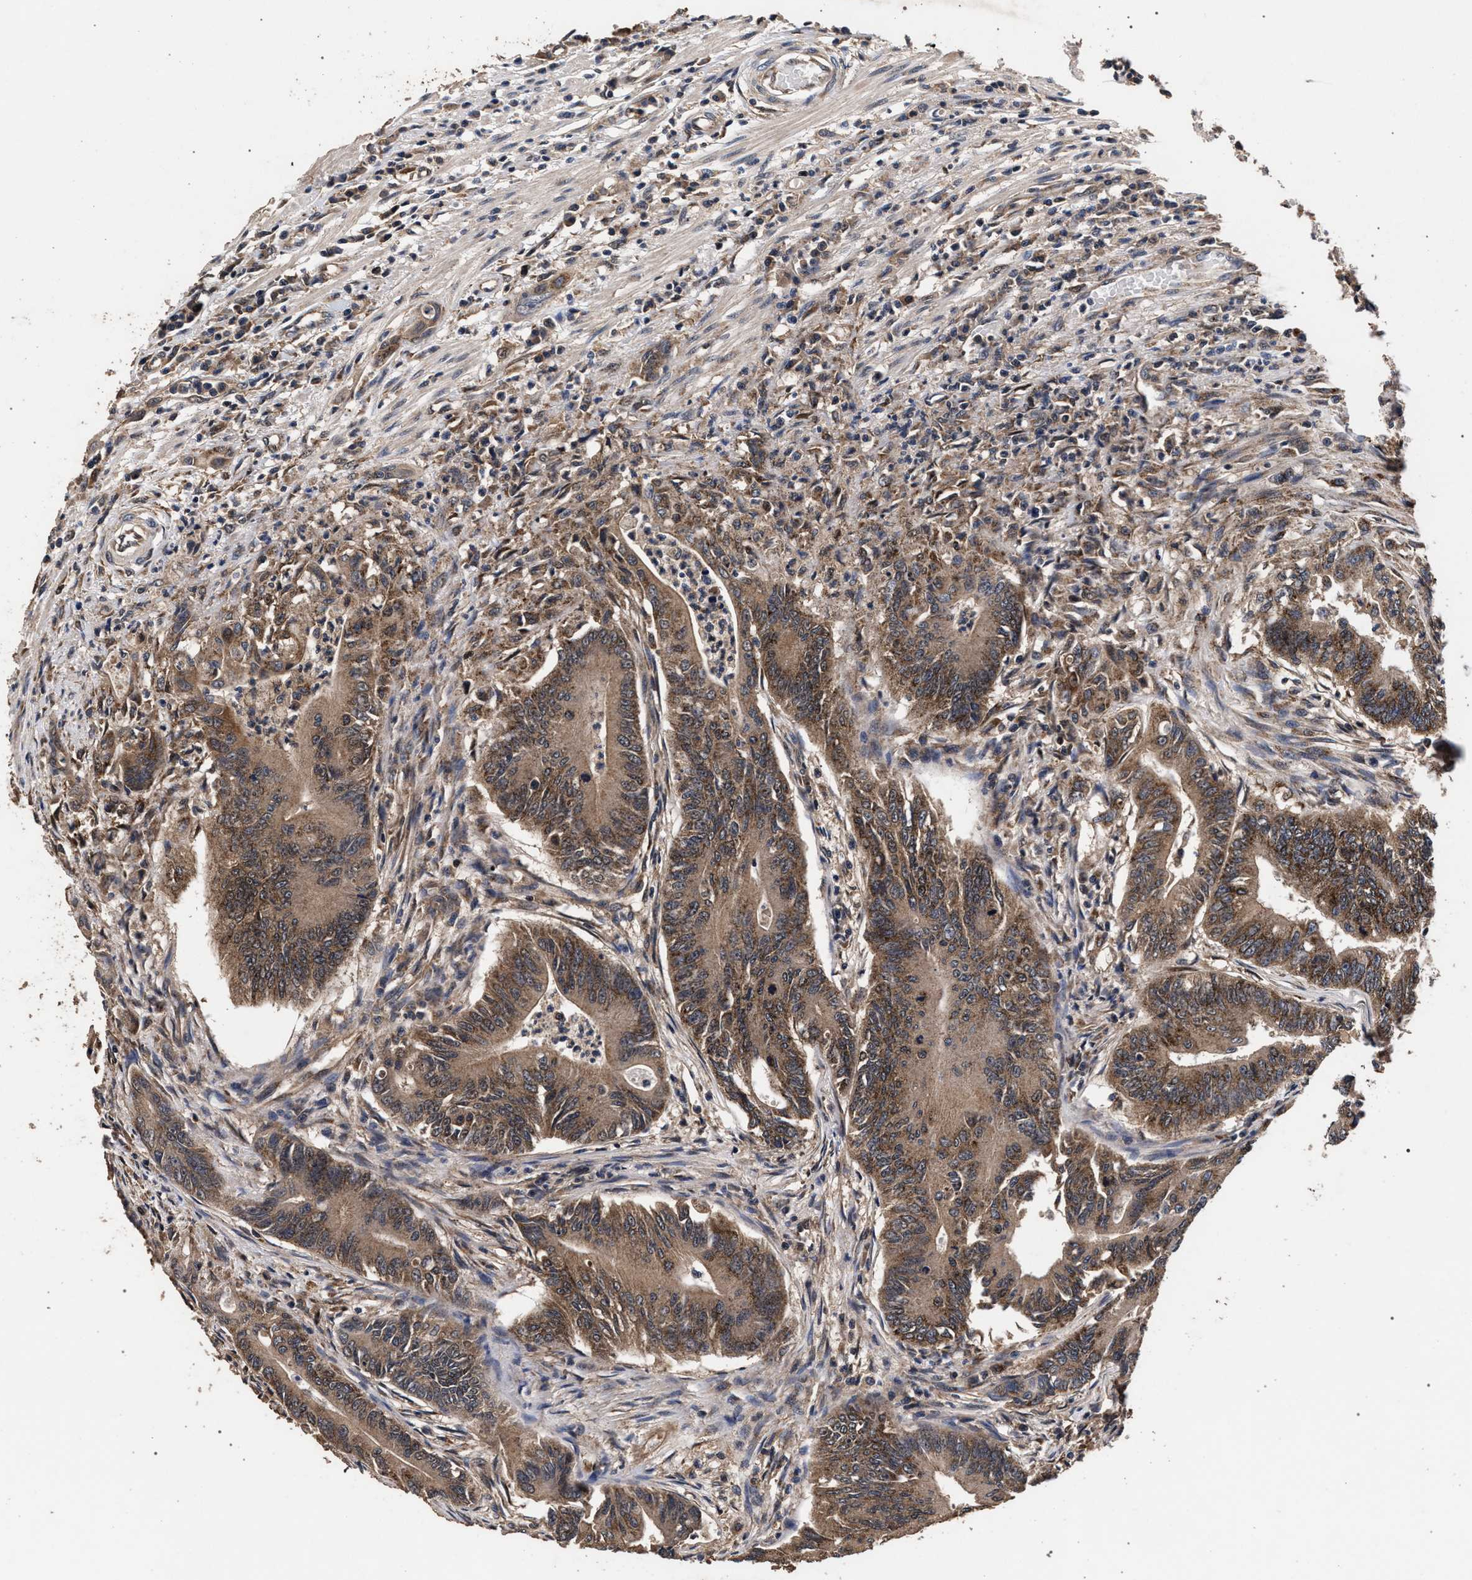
{"staining": {"intensity": "moderate", "quantity": ">75%", "location": "cytoplasmic/membranous"}, "tissue": "colorectal cancer", "cell_type": "Tumor cells", "image_type": "cancer", "snomed": [{"axis": "morphology", "description": "Adenoma, NOS"}, {"axis": "morphology", "description": "Adenocarcinoma, NOS"}, {"axis": "topography", "description": "Colon"}], "caption": "An image of colorectal adenoma stained for a protein shows moderate cytoplasmic/membranous brown staining in tumor cells.", "gene": "ACOX1", "patient": {"sex": "male", "age": 79}}